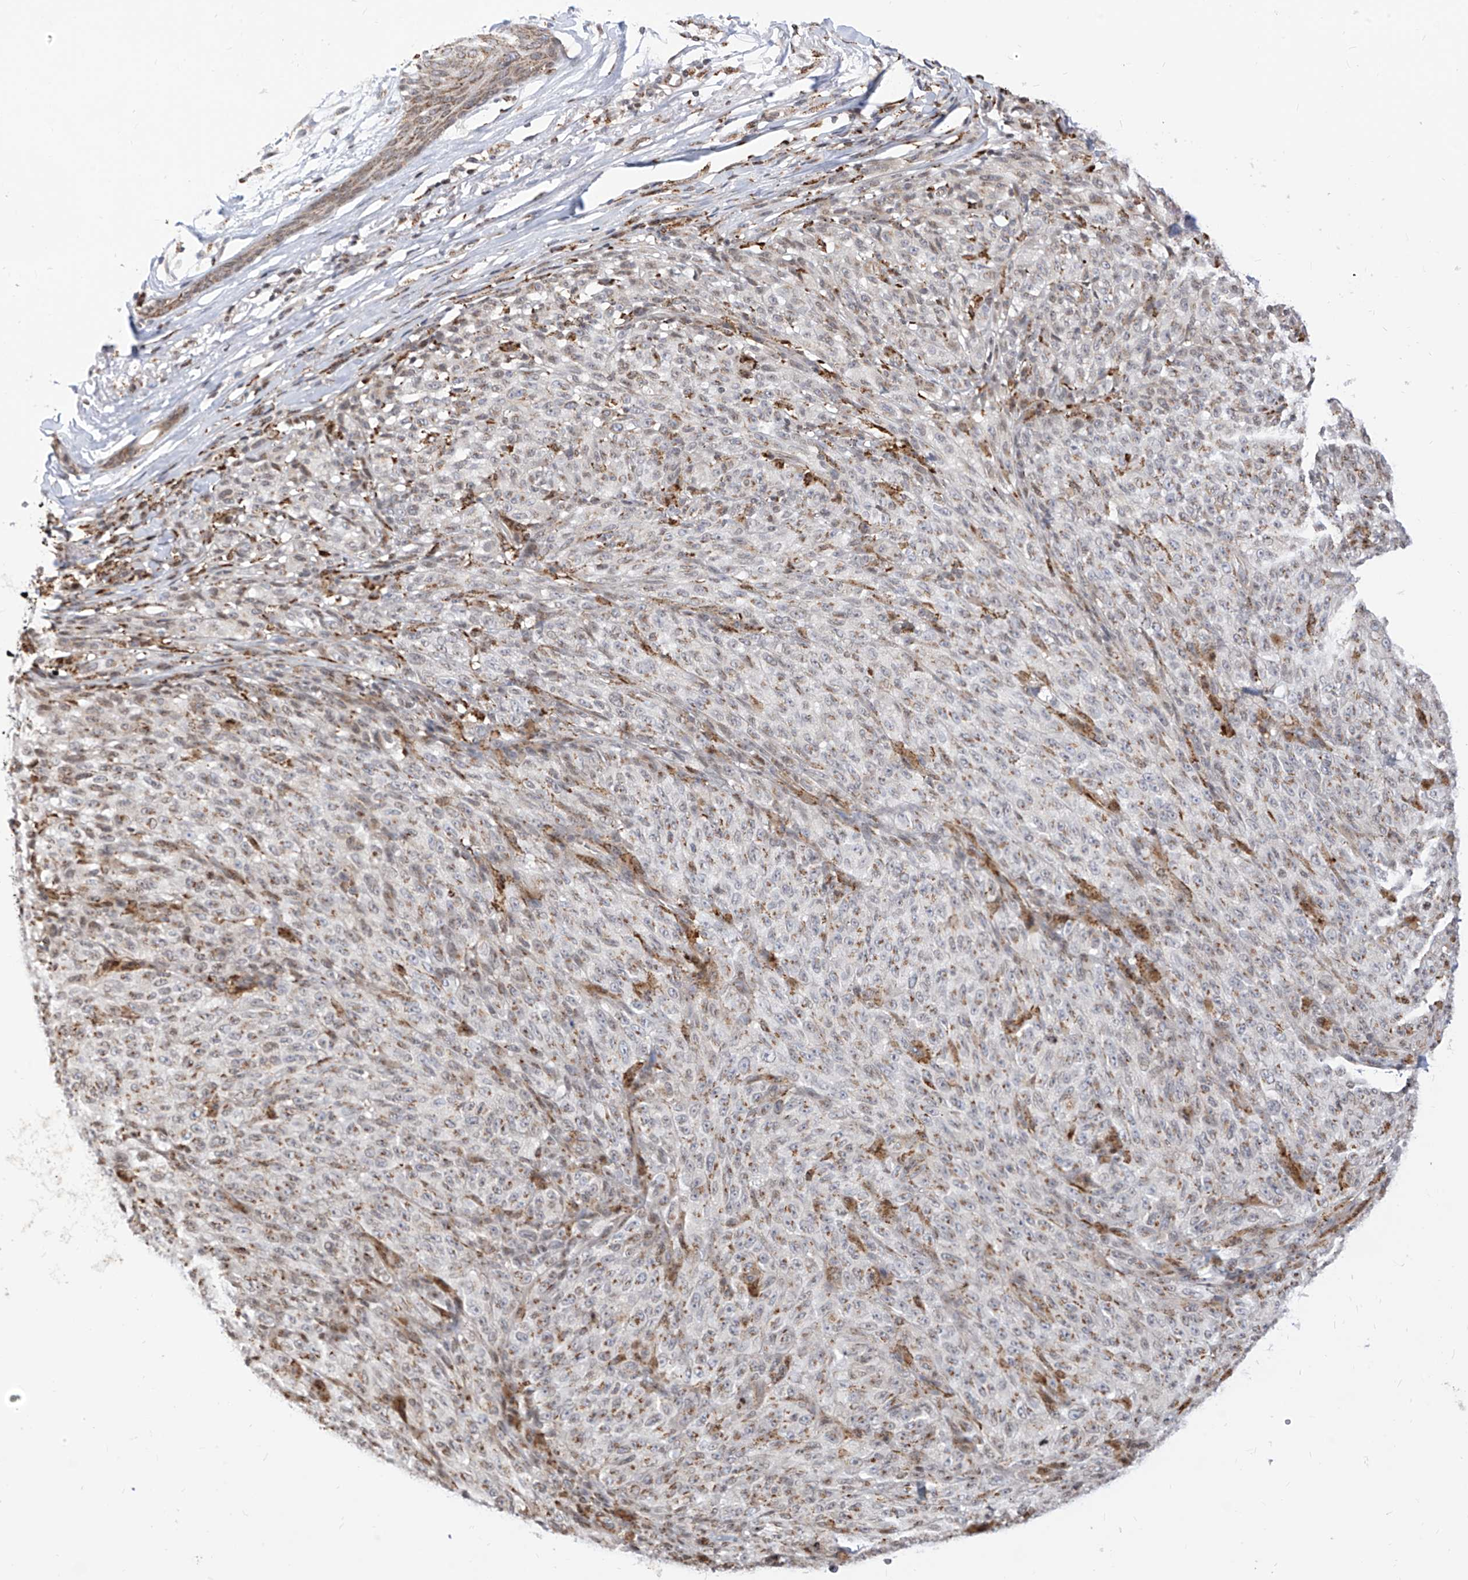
{"staining": {"intensity": "weak", "quantity": "25%-75%", "location": "cytoplasmic/membranous"}, "tissue": "melanoma", "cell_type": "Tumor cells", "image_type": "cancer", "snomed": [{"axis": "morphology", "description": "Malignant melanoma, NOS"}, {"axis": "topography", "description": "Skin"}], "caption": "Weak cytoplasmic/membranous positivity for a protein is appreciated in about 25%-75% of tumor cells of malignant melanoma using immunohistochemistry.", "gene": "TTLL8", "patient": {"sex": "female", "age": 82}}